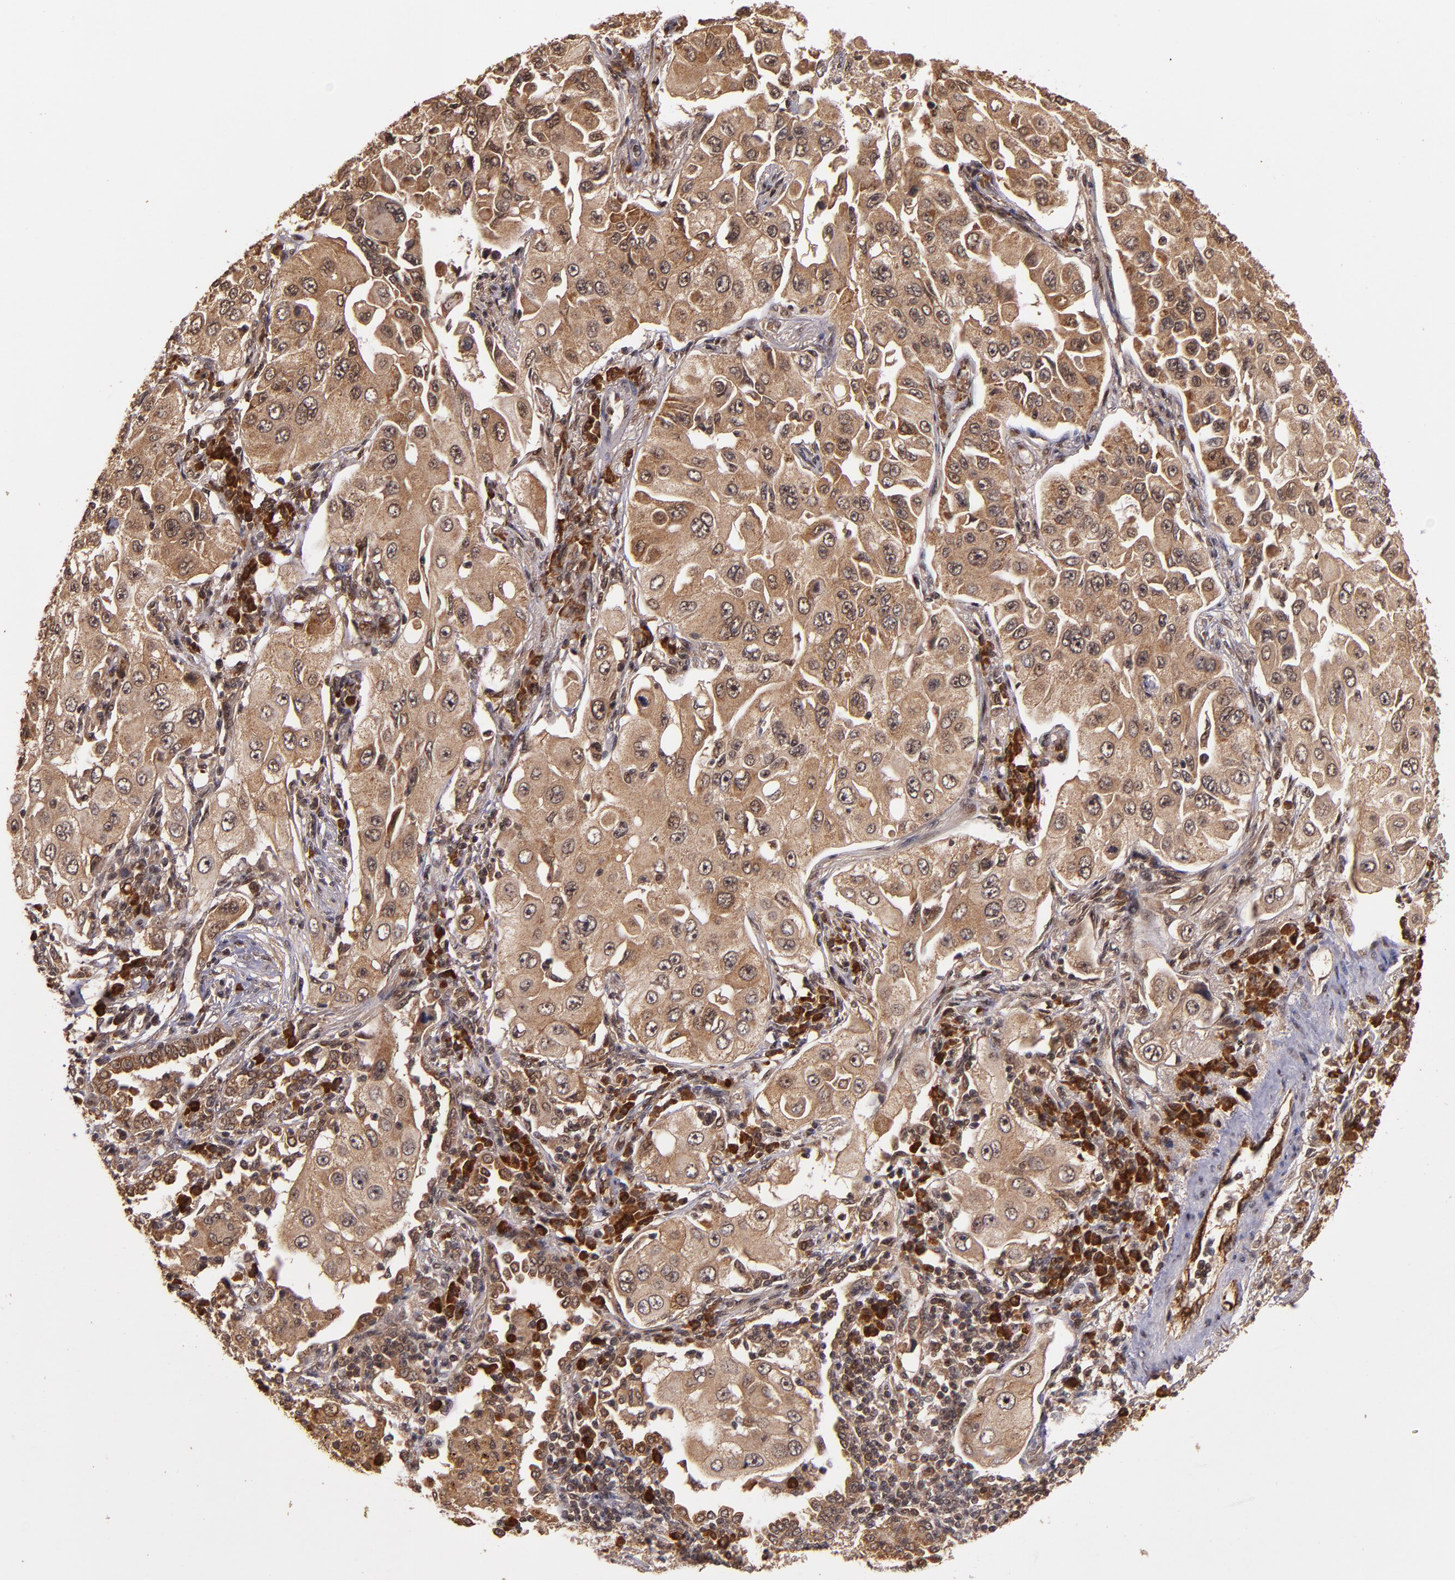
{"staining": {"intensity": "strong", "quantity": ">75%", "location": "cytoplasmic/membranous"}, "tissue": "lung cancer", "cell_type": "Tumor cells", "image_type": "cancer", "snomed": [{"axis": "morphology", "description": "Adenocarcinoma, NOS"}, {"axis": "topography", "description": "Lung"}], "caption": "IHC (DAB (3,3'-diaminobenzidine)) staining of human lung adenocarcinoma shows strong cytoplasmic/membranous protein expression in about >75% of tumor cells. The staining was performed using DAB, with brown indicating positive protein expression. Nuclei are stained blue with hematoxylin.", "gene": "RIOK3", "patient": {"sex": "male", "age": 84}}